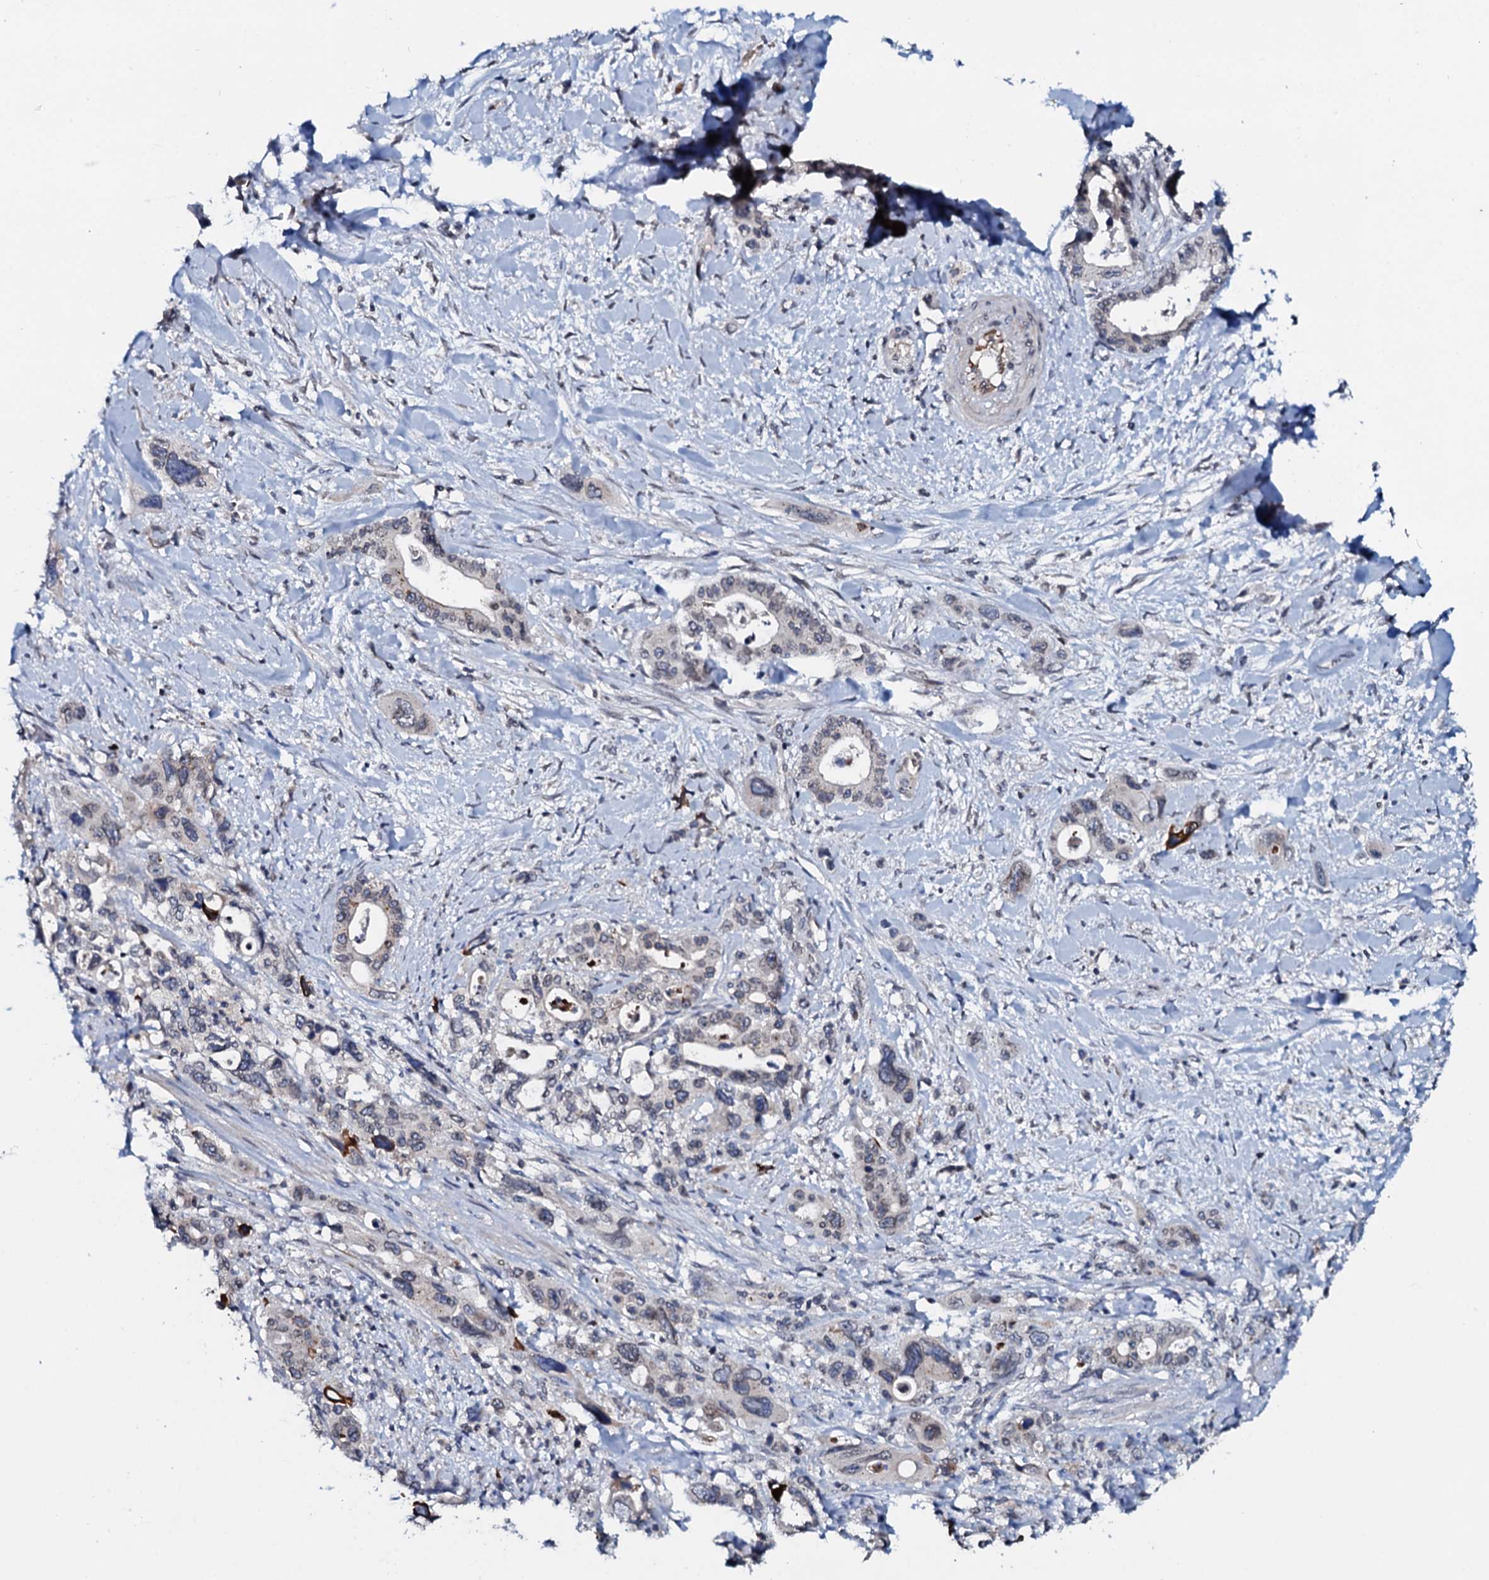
{"staining": {"intensity": "strong", "quantity": "<25%", "location": "cytoplasmic/membranous"}, "tissue": "pancreatic cancer", "cell_type": "Tumor cells", "image_type": "cancer", "snomed": [{"axis": "morphology", "description": "Adenocarcinoma, NOS"}, {"axis": "topography", "description": "Pancreas"}], "caption": "An immunohistochemistry (IHC) image of tumor tissue is shown. Protein staining in brown labels strong cytoplasmic/membranous positivity in pancreatic cancer (adenocarcinoma) within tumor cells. (DAB (3,3'-diaminobenzidine) IHC with brightfield microscopy, high magnification).", "gene": "SNTA1", "patient": {"sex": "male", "age": 46}}